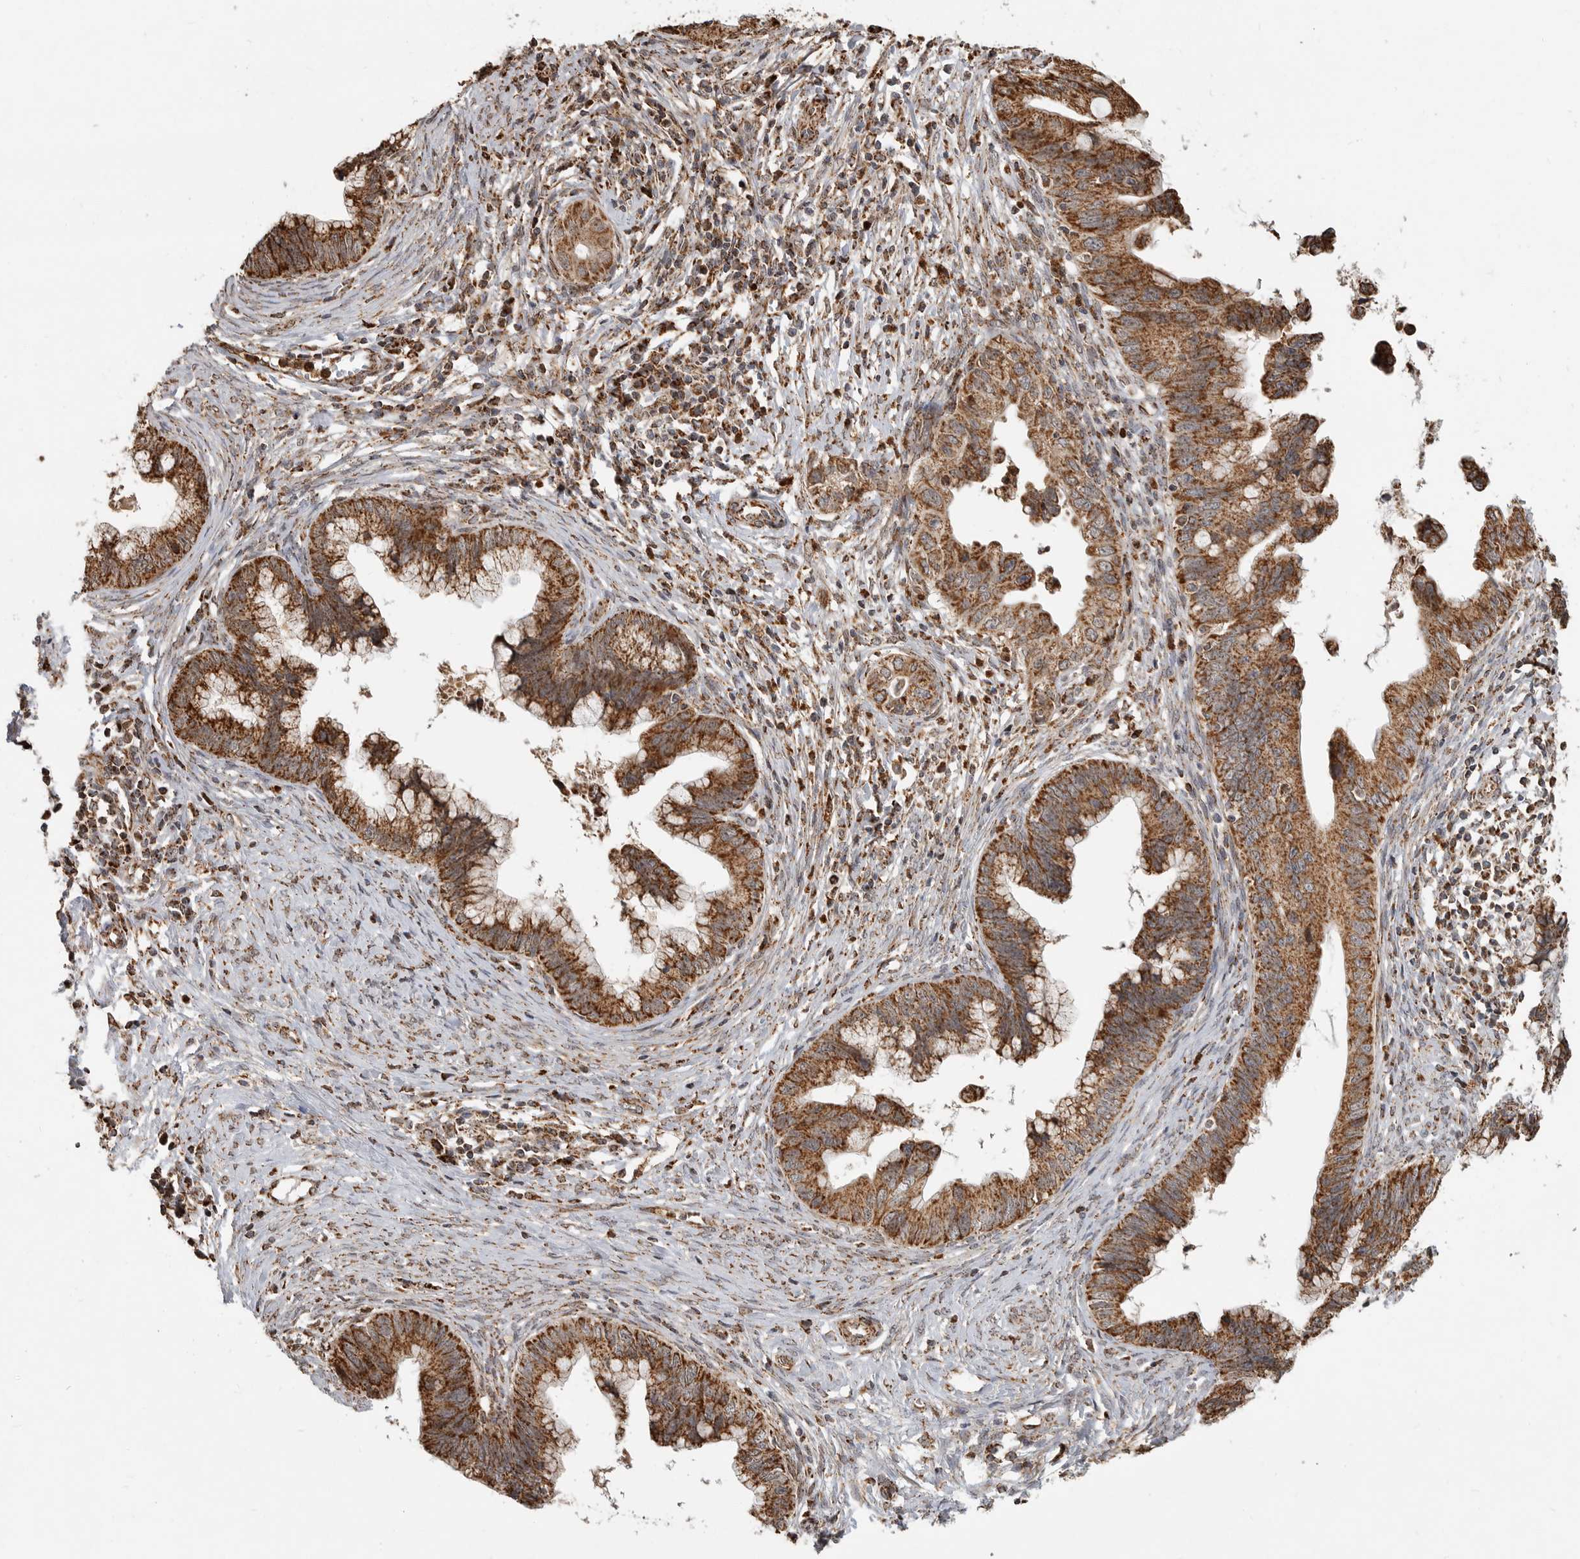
{"staining": {"intensity": "strong", "quantity": ">75%", "location": "cytoplasmic/membranous"}, "tissue": "cervical cancer", "cell_type": "Tumor cells", "image_type": "cancer", "snomed": [{"axis": "morphology", "description": "Adenocarcinoma, NOS"}, {"axis": "topography", "description": "Cervix"}], "caption": "Brown immunohistochemical staining in human cervical cancer (adenocarcinoma) shows strong cytoplasmic/membranous expression in approximately >75% of tumor cells.", "gene": "GCNT2", "patient": {"sex": "female", "age": 44}}